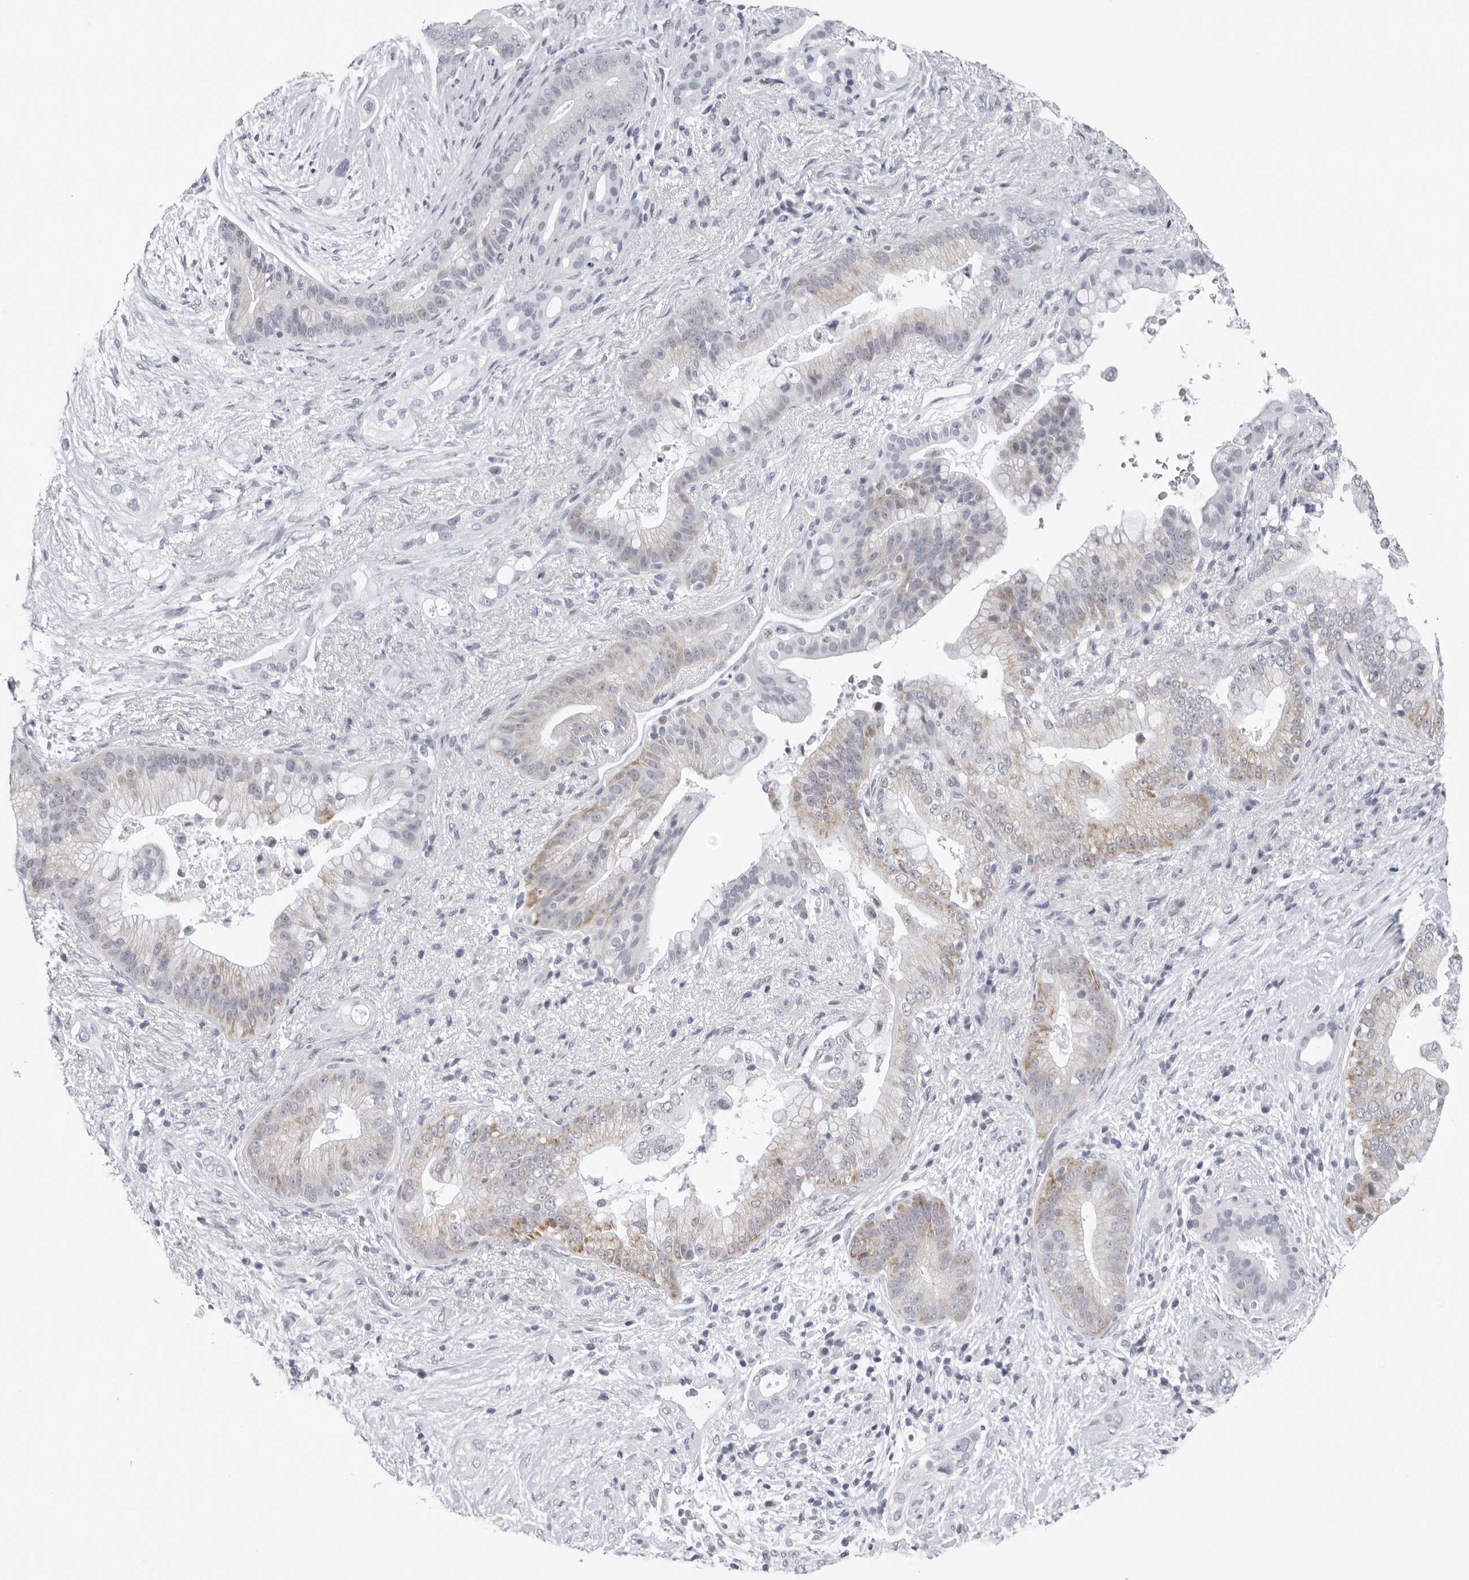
{"staining": {"intensity": "weak", "quantity": "<25%", "location": "cytoplasmic/membranous"}, "tissue": "pancreatic cancer", "cell_type": "Tumor cells", "image_type": "cancer", "snomed": [{"axis": "morphology", "description": "Adenocarcinoma, NOS"}, {"axis": "topography", "description": "Pancreas"}], "caption": "Tumor cells are negative for protein expression in human adenocarcinoma (pancreatic).", "gene": "CPT2", "patient": {"sex": "male", "age": 53}}